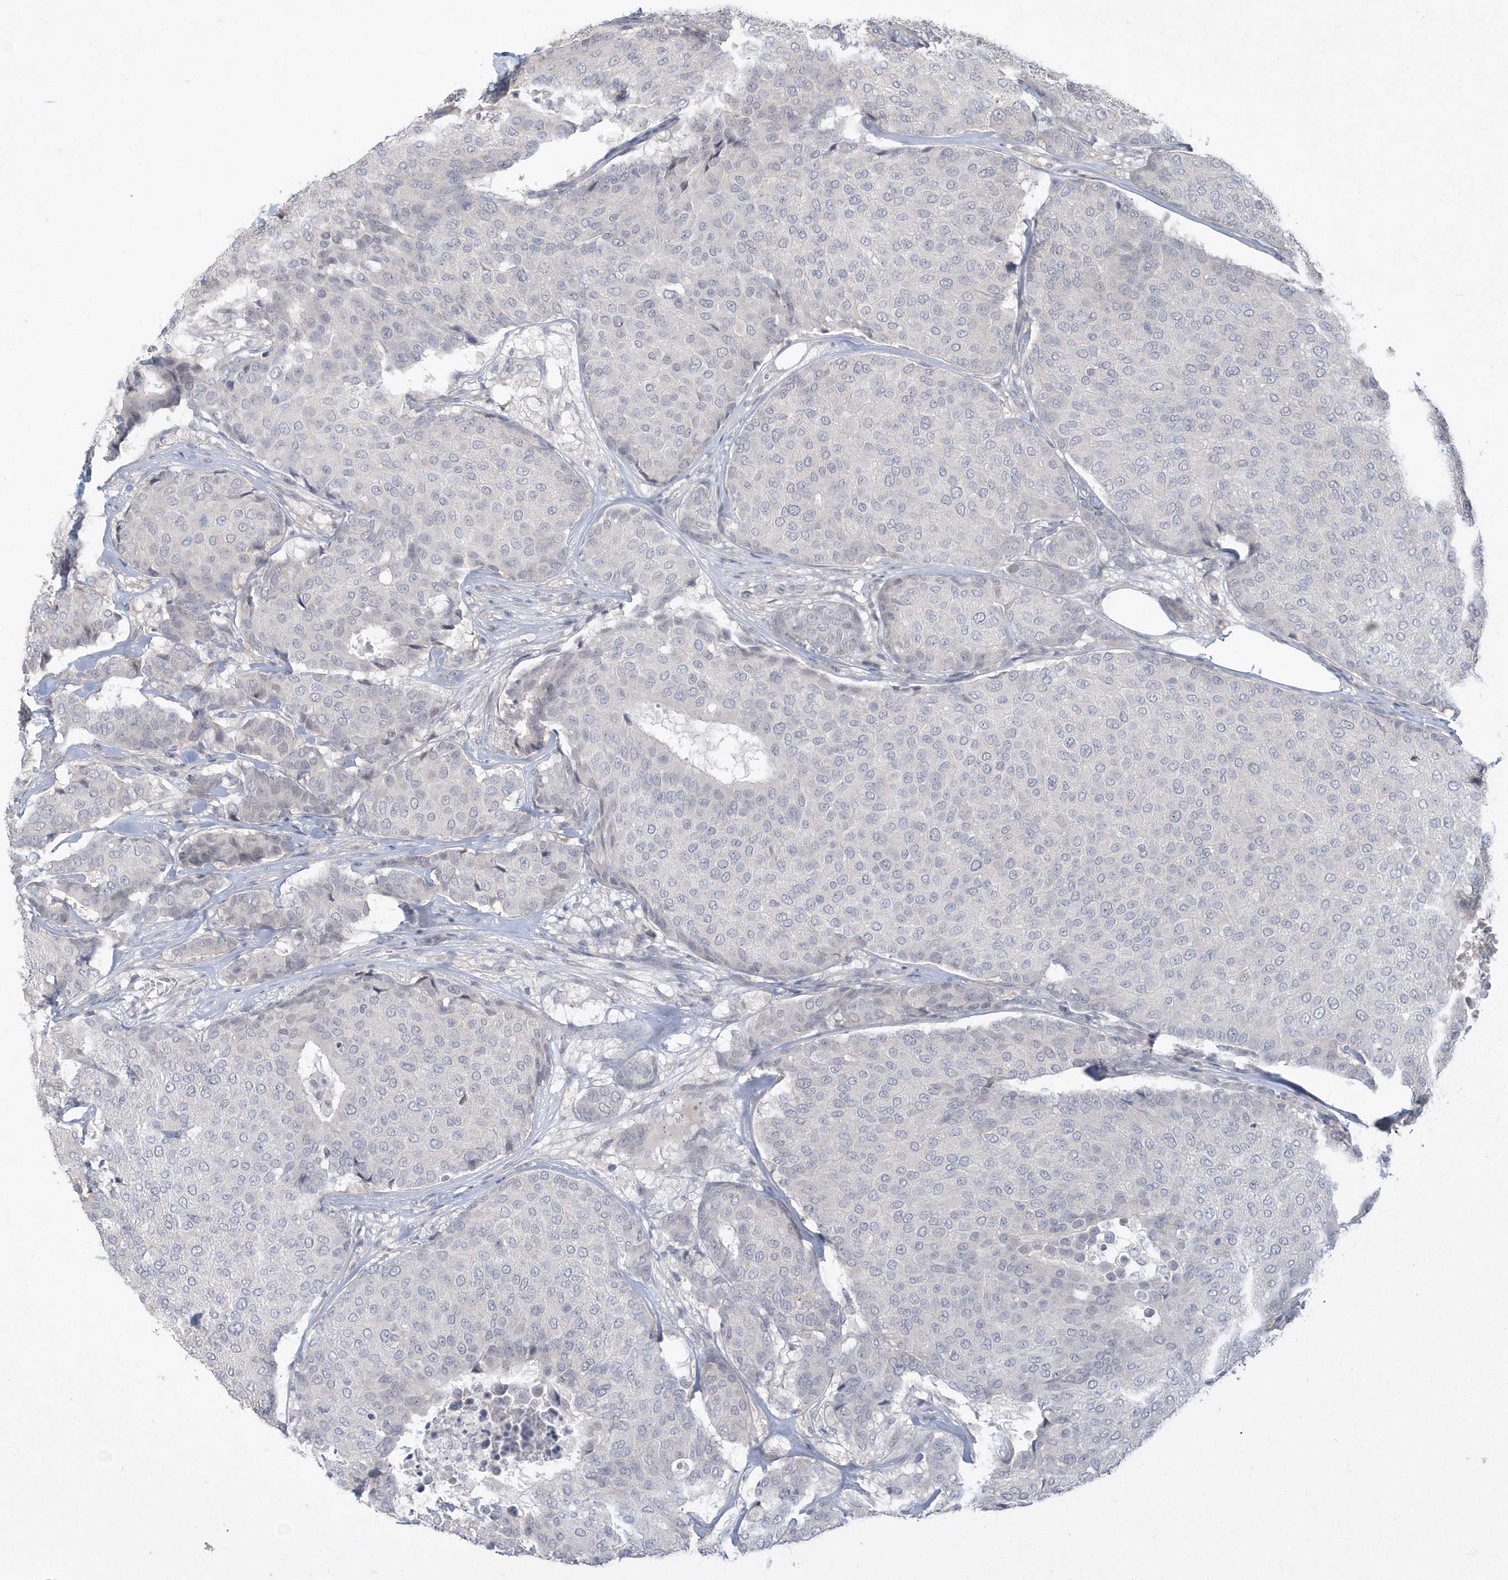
{"staining": {"intensity": "negative", "quantity": "none", "location": "none"}, "tissue": "breast cancer", "cell_type": "Tumor cells", "image_type": "cancer", "snomed": [{"axis": "morphology", "description": "Duct carcinoma"}, {"axis": "topography", "description": "Breast"}], "caption": "This photomicrograph is of breast cancer (infiltrating ductal carcinoma) stained with immunohistochemistry to label a protein in brown with the nuclei are counter-stained blue. There is no staining in tumor cells.", "gene": "TSPEAR", "patient": {"sex": "female", "age": 75}}